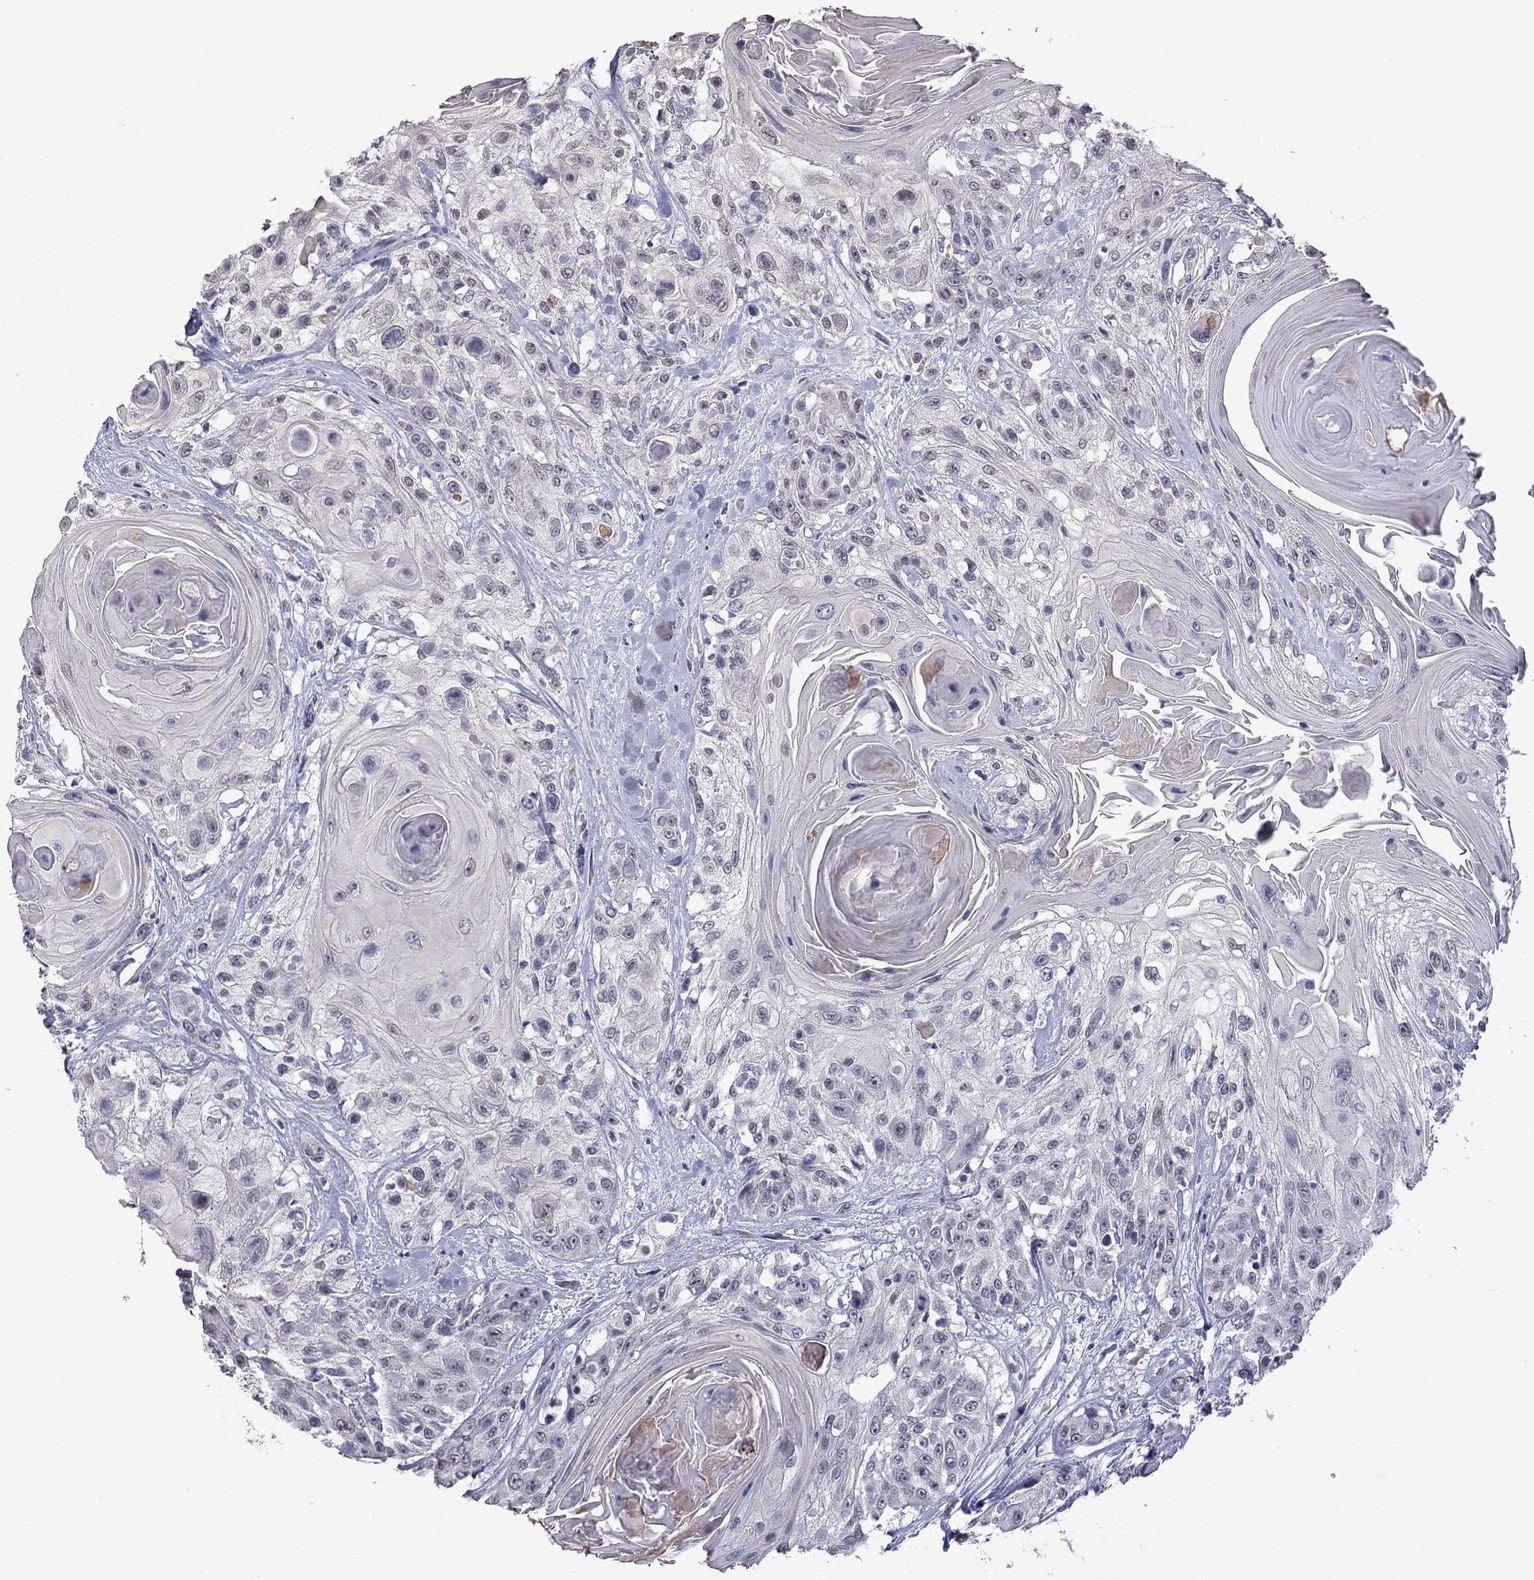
{"staining": {"intensity": "negative", "quantity": "none", "location": "none"}, "tissue": "head and neck cancer", "cell_type": "Tumor cells", "image_type": "cancer", "snomed": [{"axis": "morphology", "description": "Squamous cell carcinoma, NOS"}, {"axis": "topography", "description": "Head-Neck"}], "caption": "Squamous cell carcinoma (head and neck) stained for a protein using immunohistochemistry displays no positivity tumor cells.", "gene": "PPP1R3A", "patient": {"sex": "female", "age": 59}}